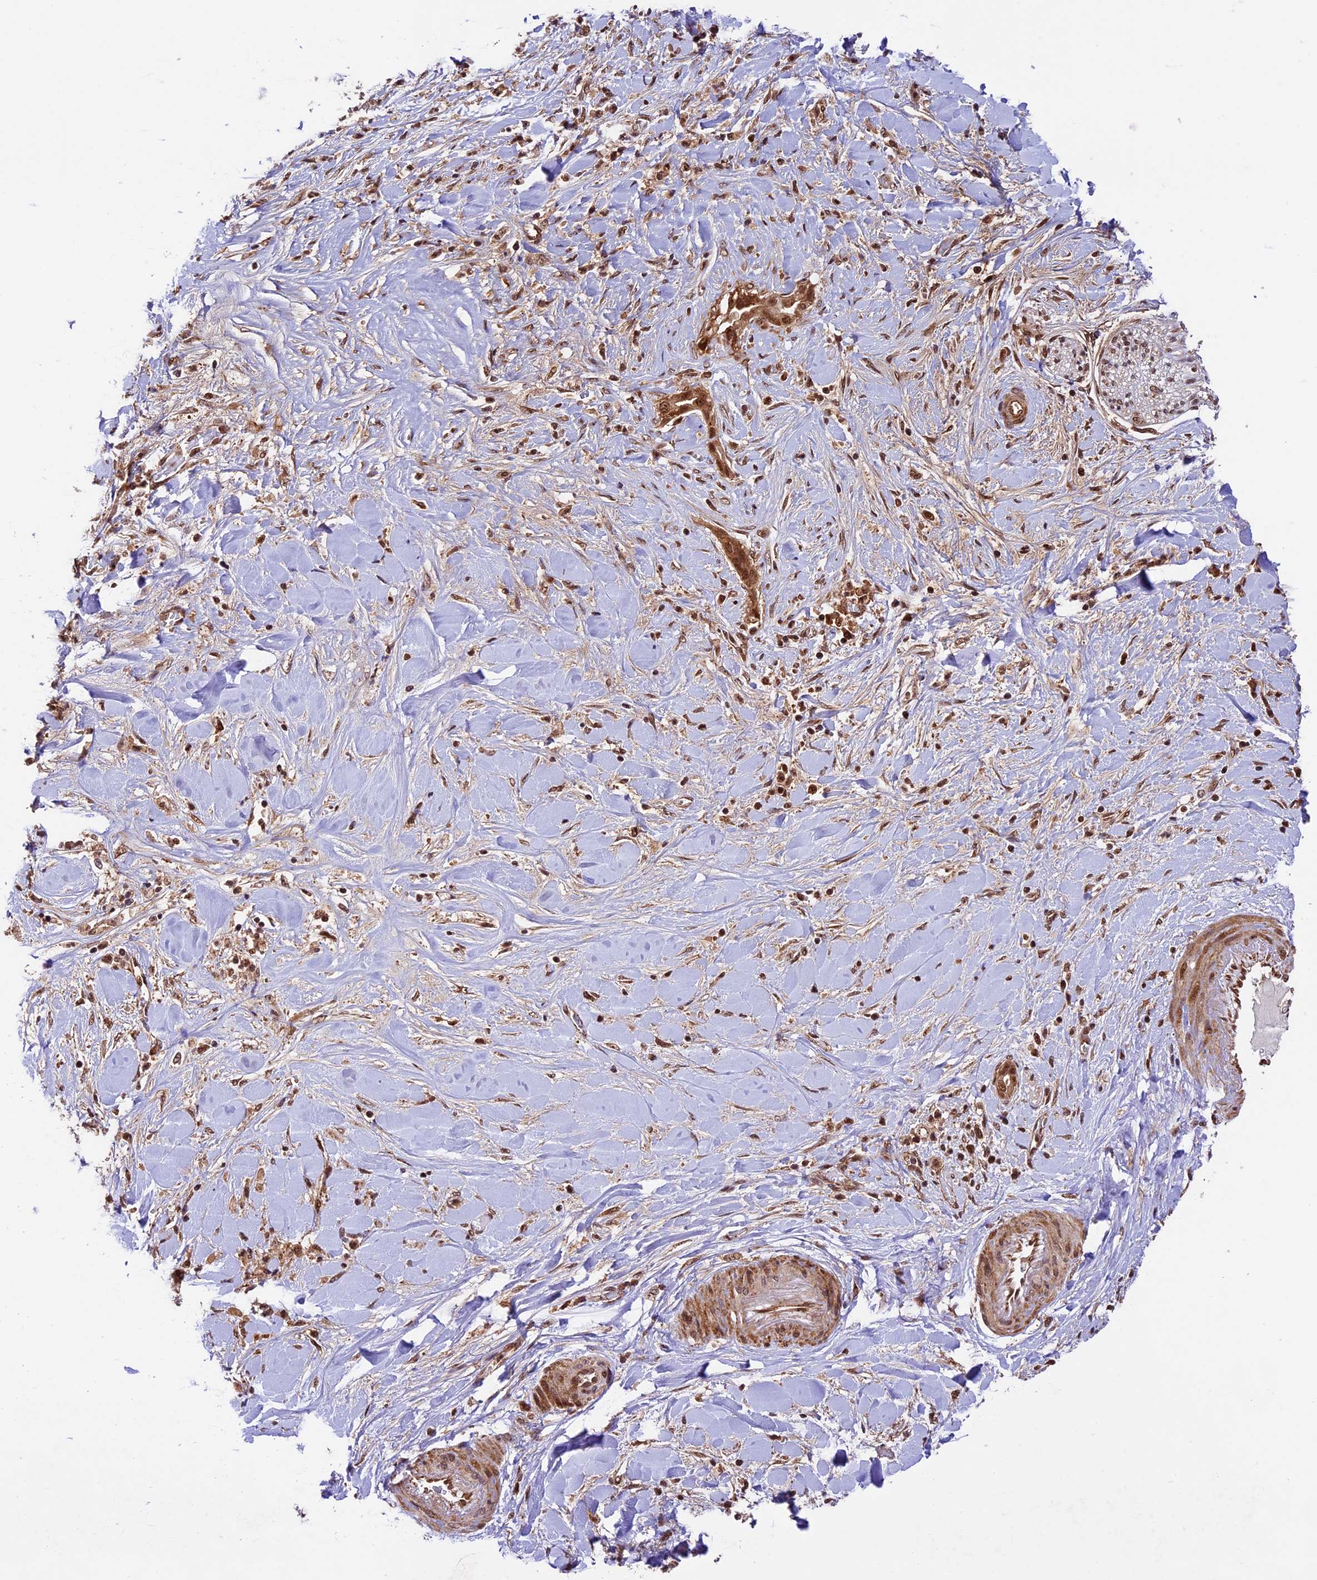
{"staining": {"intensity": "moderate", "quantity": ">75%", "location": "cytoplasmic/membranous,nuclear"}, "tissue": "liver cancer", "cell_type": "Tumor cells", "image_type": "cancer", "snomed": [{"axis": "morphology", "description": "Cholangiocarcinoma"}, {"axis": "topography", "description": "Liver"}], "caption": "Tumor cells exhibit medium levels of moderate cytoplasmic/membranous and nuclear expression in about >75% of cells in liver cancer.", "gene": "DHX38", "patient": {"sex": "female", "age": 54}}